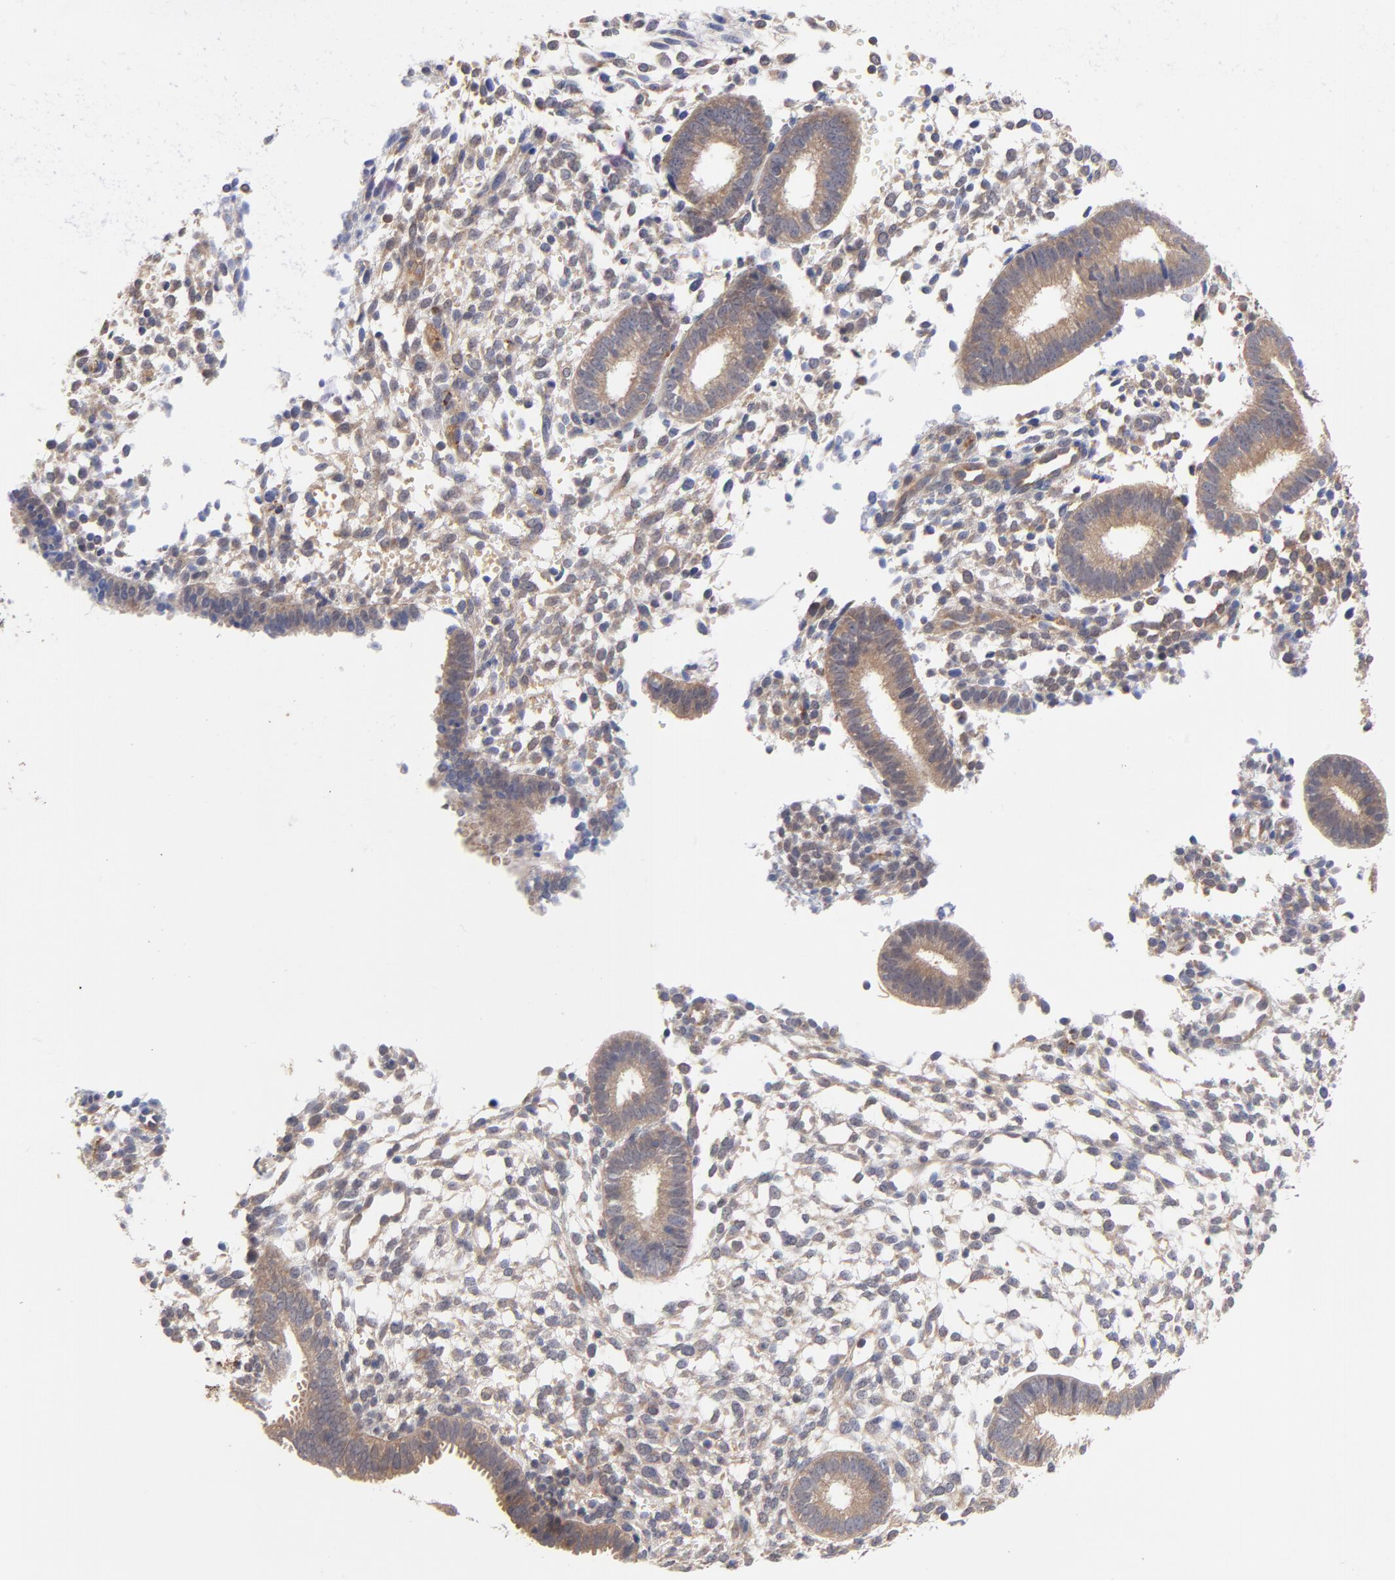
{"staining": {"intensity": "weak", "quantity": ">75%", "location": "cytoplasmic/membranous"}, "tissue": "endometrium", "cell_type": "Cells in endometrial stroma", "image_type": "normal", "snomed": [{"axis": "morphology", "description": "Normal tissue, NOS"}, {"axis": "topography", "description": "Endometrium"}], "caption": "IHC (DAB) staining of unremarkable endometrium exhibits weak cytoplasmic/membranous protein staining in approximately >75% of cells in endometrial stroma. The protein of interest is stained brown, and the nuclei are stained in blue (DAB (3,3'-diaminobenzidine) IHC with brightfield microscopy, high magnification).", "gene": "PCMT1", "patient": {"sex": "female", "age": 35}}